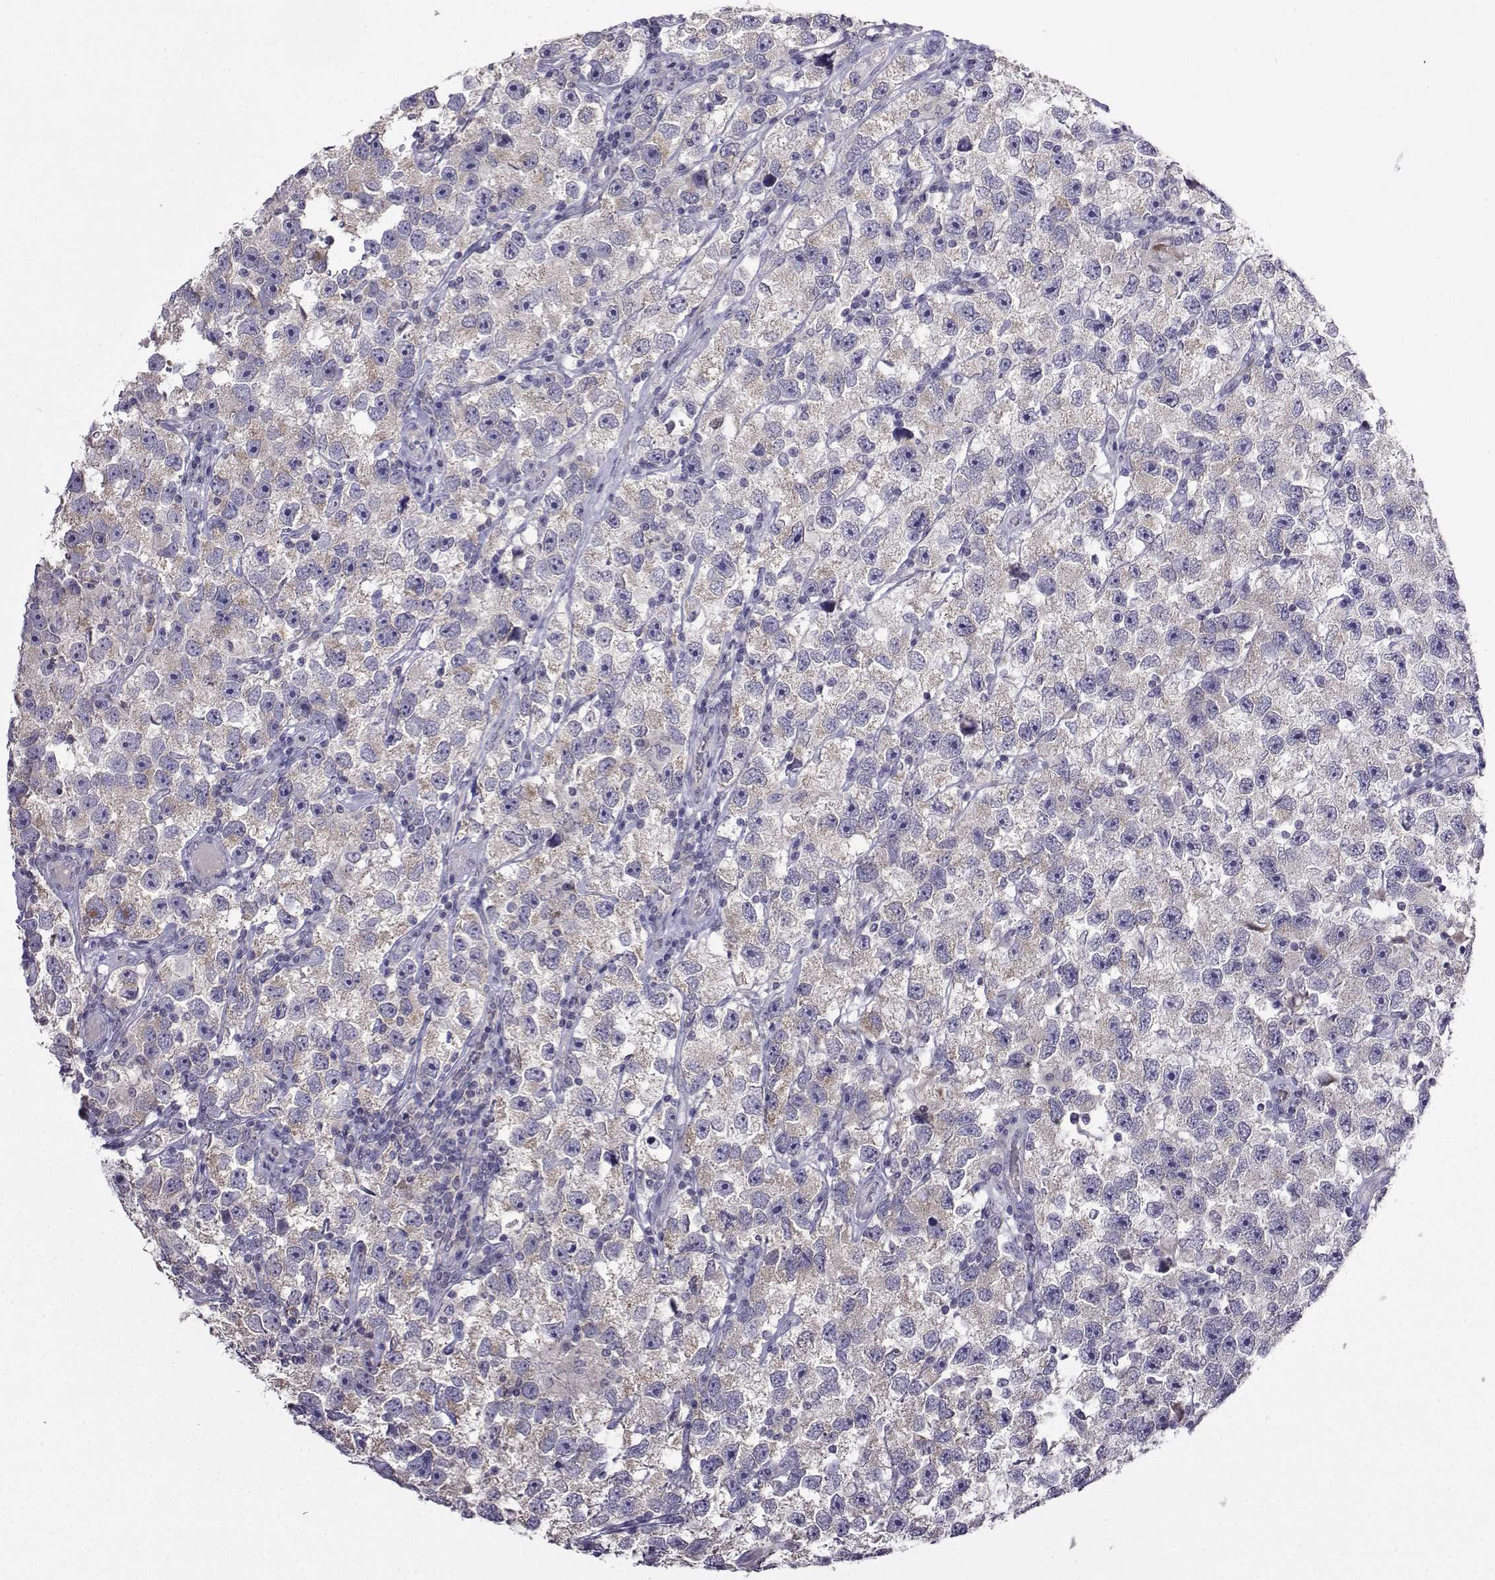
{"staining": {"intensity": "weak", "quantity": "<25%", "location": "cytoplasmic/membranous"}, "tissue": "testis cancer", "cell_type": "Tumor cells", "image_type": "cancer", "snomed": [{"axis": "morphology", "description": "Seminoma, NOS"}, {"axis": "topography", "description": "Testis"}], "caption": "Immunohistochemical staining of human testis cancer (seminoma) demonstrates no significant staining in tumor cells.", "gene": "FCAMR", "patient": {"sex": "male", "age": 26}}